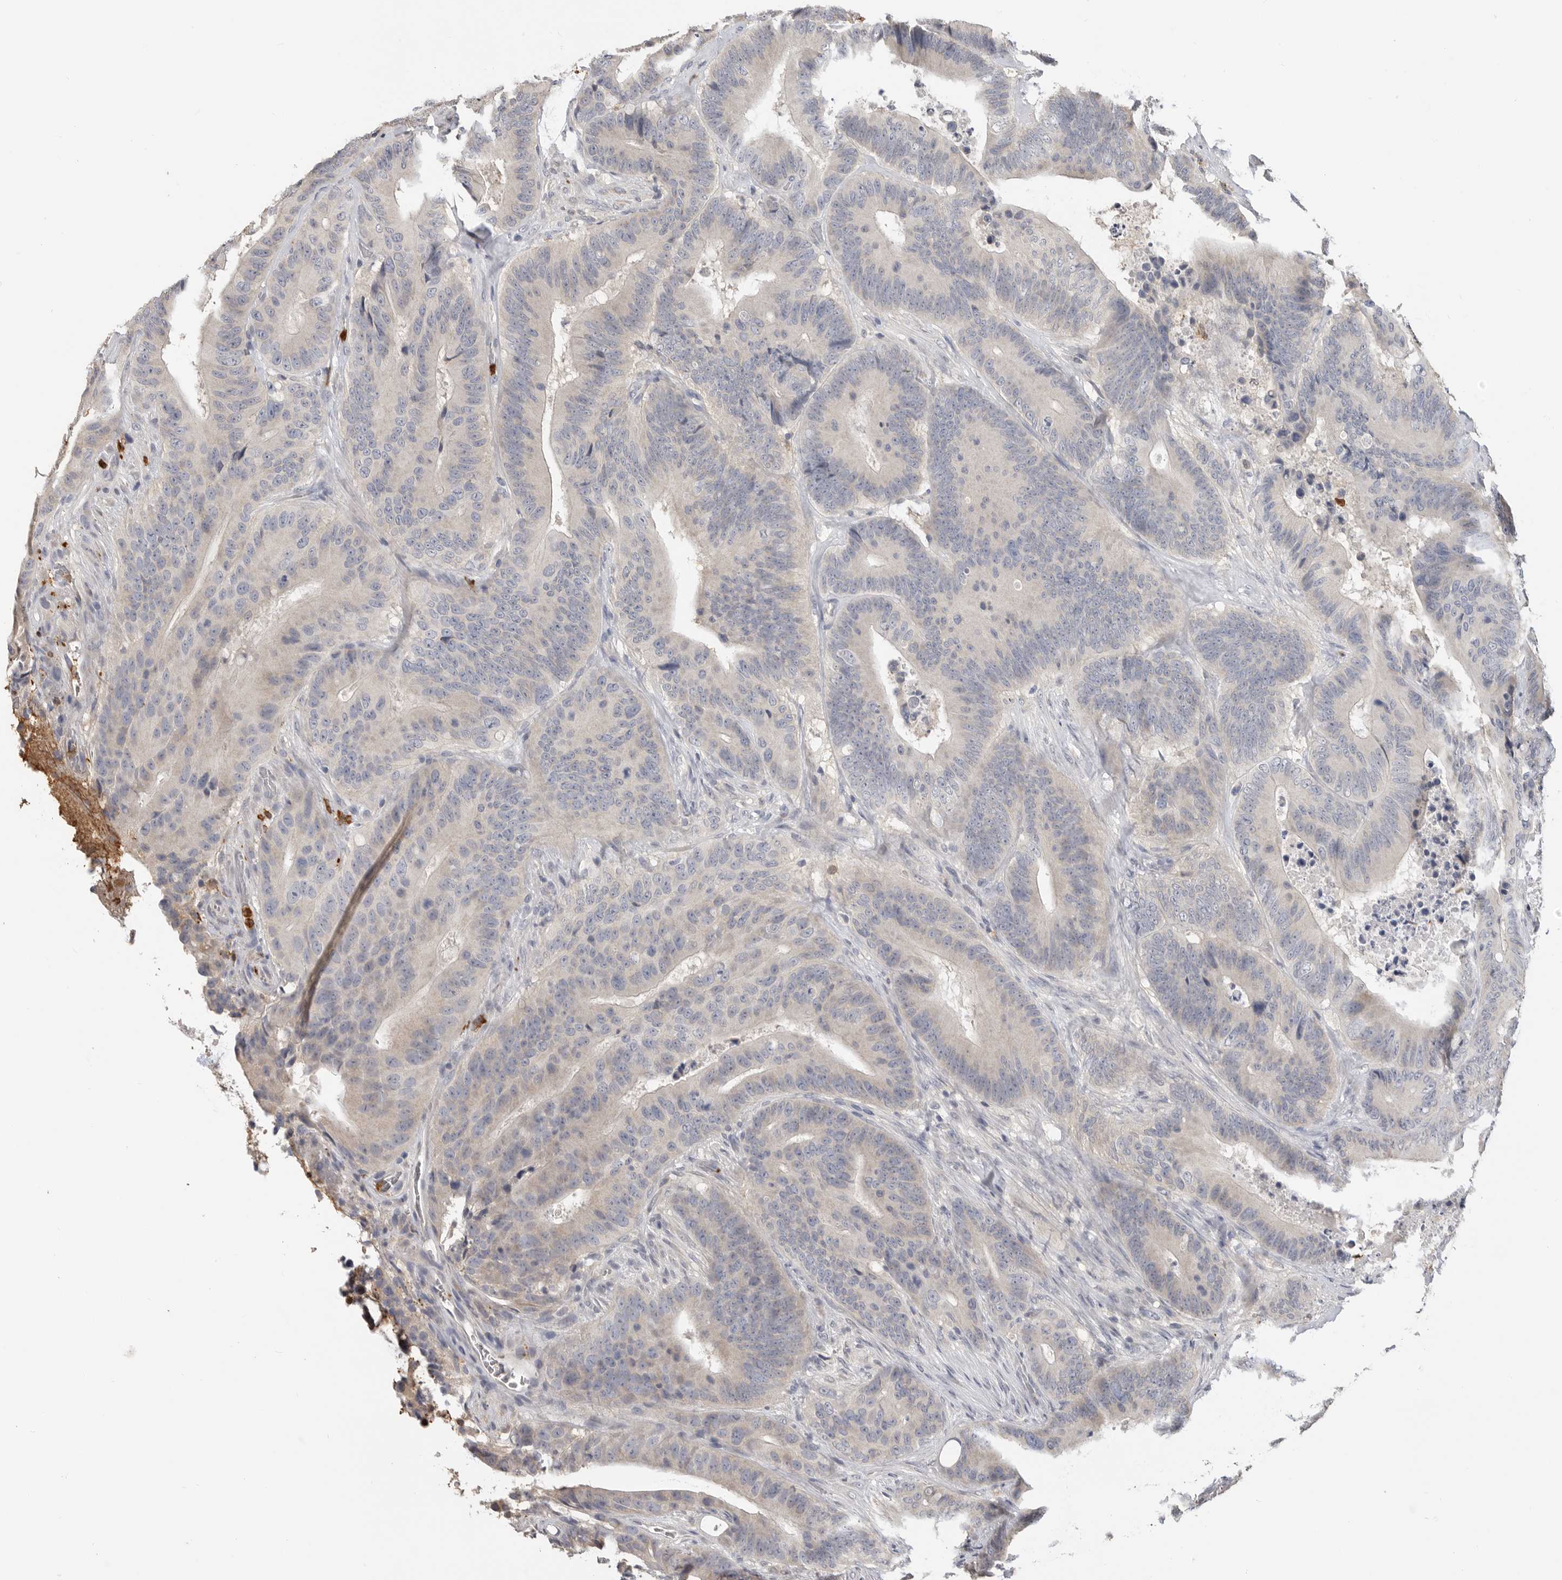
{"staining": {"intensity": "negative", "quantity": "none", "location": "none"}, "tissue": "colorectal cancer", "cell_type": "Tumor cells", "image_type": "cancer", "snomed": [{"axis": "morphology", "description": "Adenocarcinoma, NOS"}, {"axis": "topography", "description": "Colon"}], "caption": "Tumor cells are negative for brown protein staining in adenocarcinoma (colorectal).", "gene": "LTBR", "patient": {"sex": "male", "age": 83}}